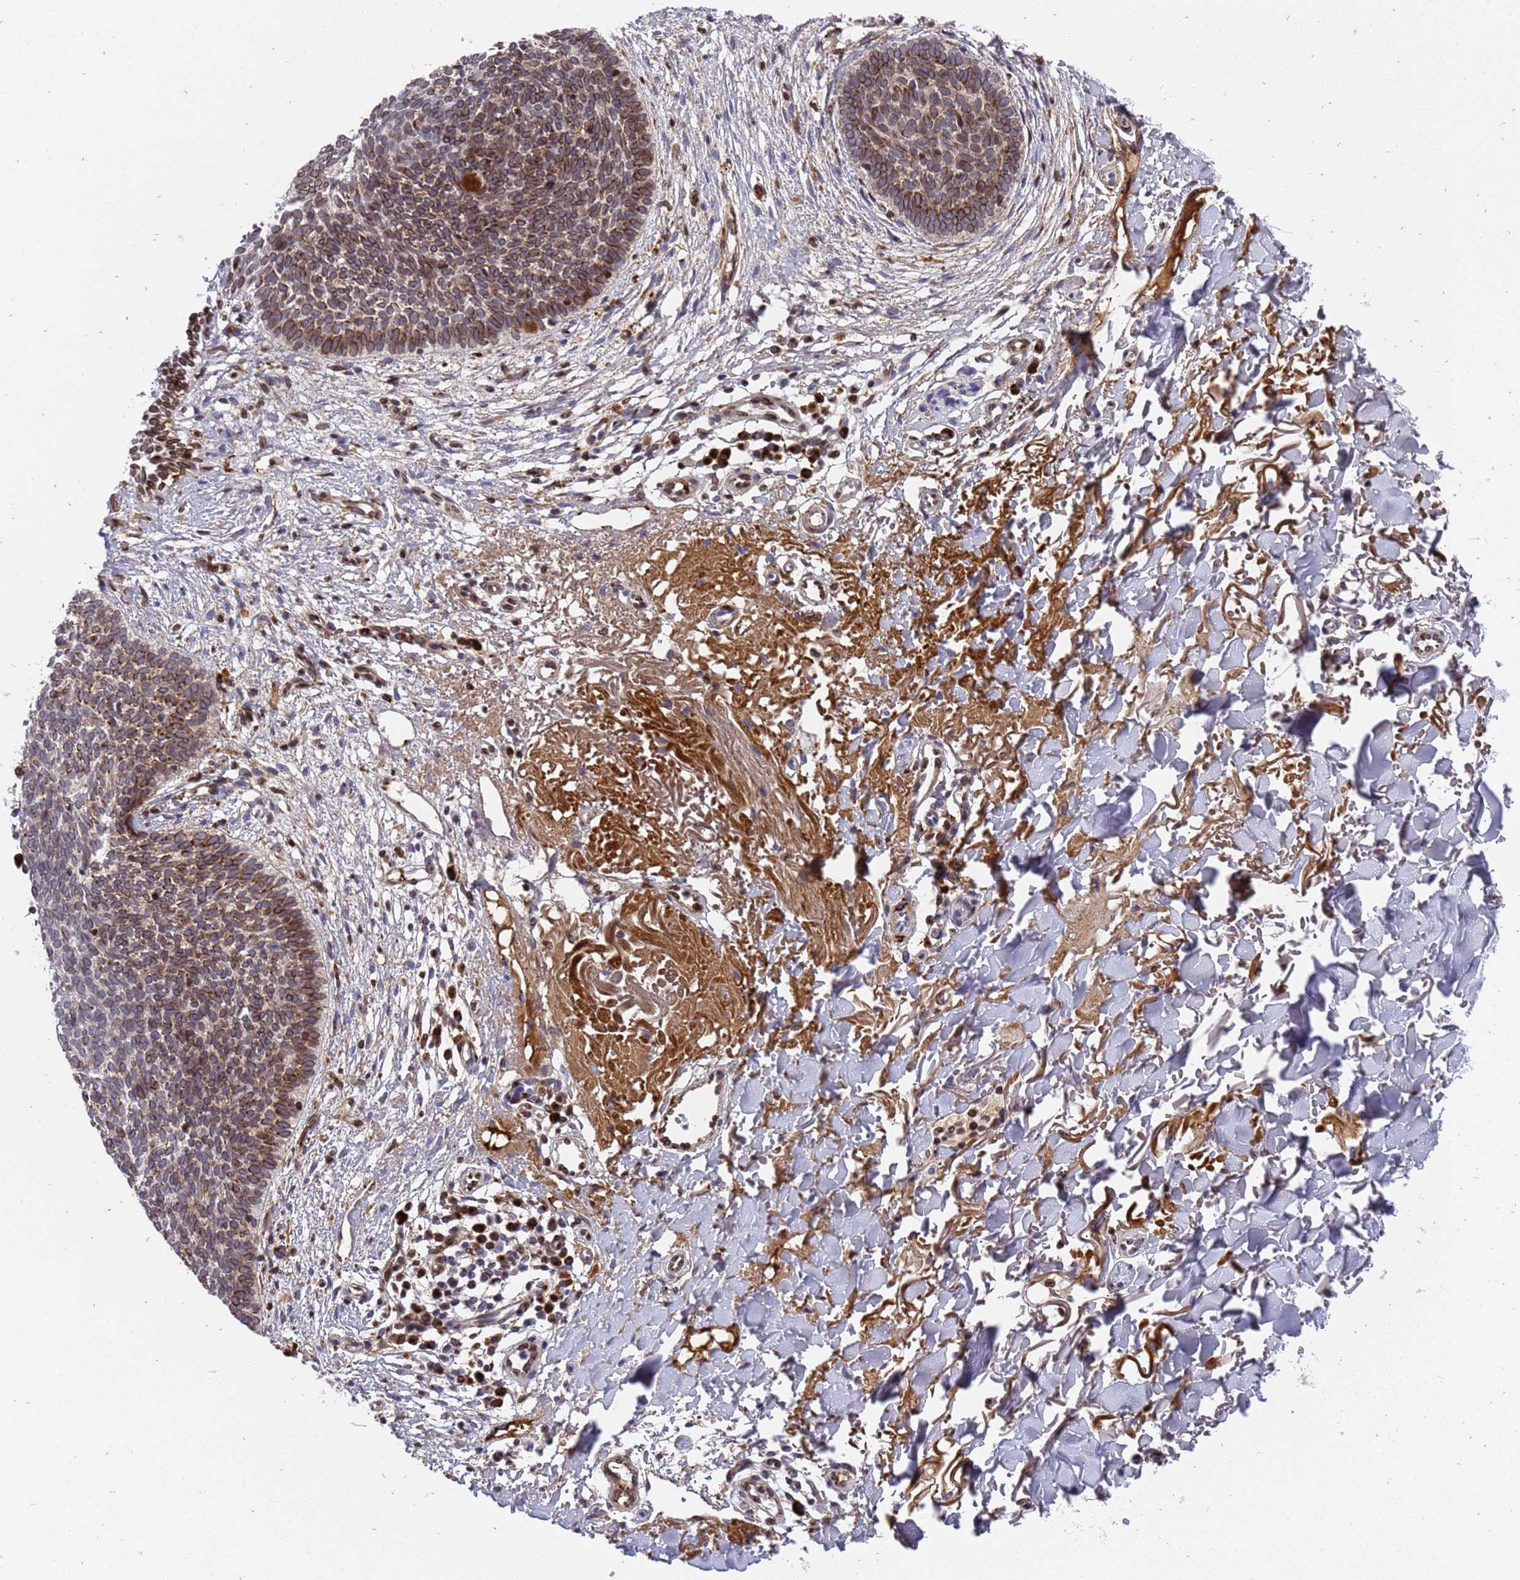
{"staining": {"intensity": "moderate", "quantity": ">75%", "location": "cytoplasmic/membranous"}, "tissue": "skin cancer", "cell_type": "Tumor cells", "image_type": "cancer", "snomed": [{"axis": "morphology", "description": "Basal cell carcinoma"}, {"axis": "topography", "description": "Skin"}], "caption": "This image exhibits skin cancer (basal cell carcinoma) stained with immunohistochemistry (IHC) to label a protein in brown. The cytoplasmic/membranous of tumor cells show moderate positivity for the protein. Nuclei are counter-stained blue.", "gene": "IGFBP7", "patient": {"sex": "male", "age": 84}}